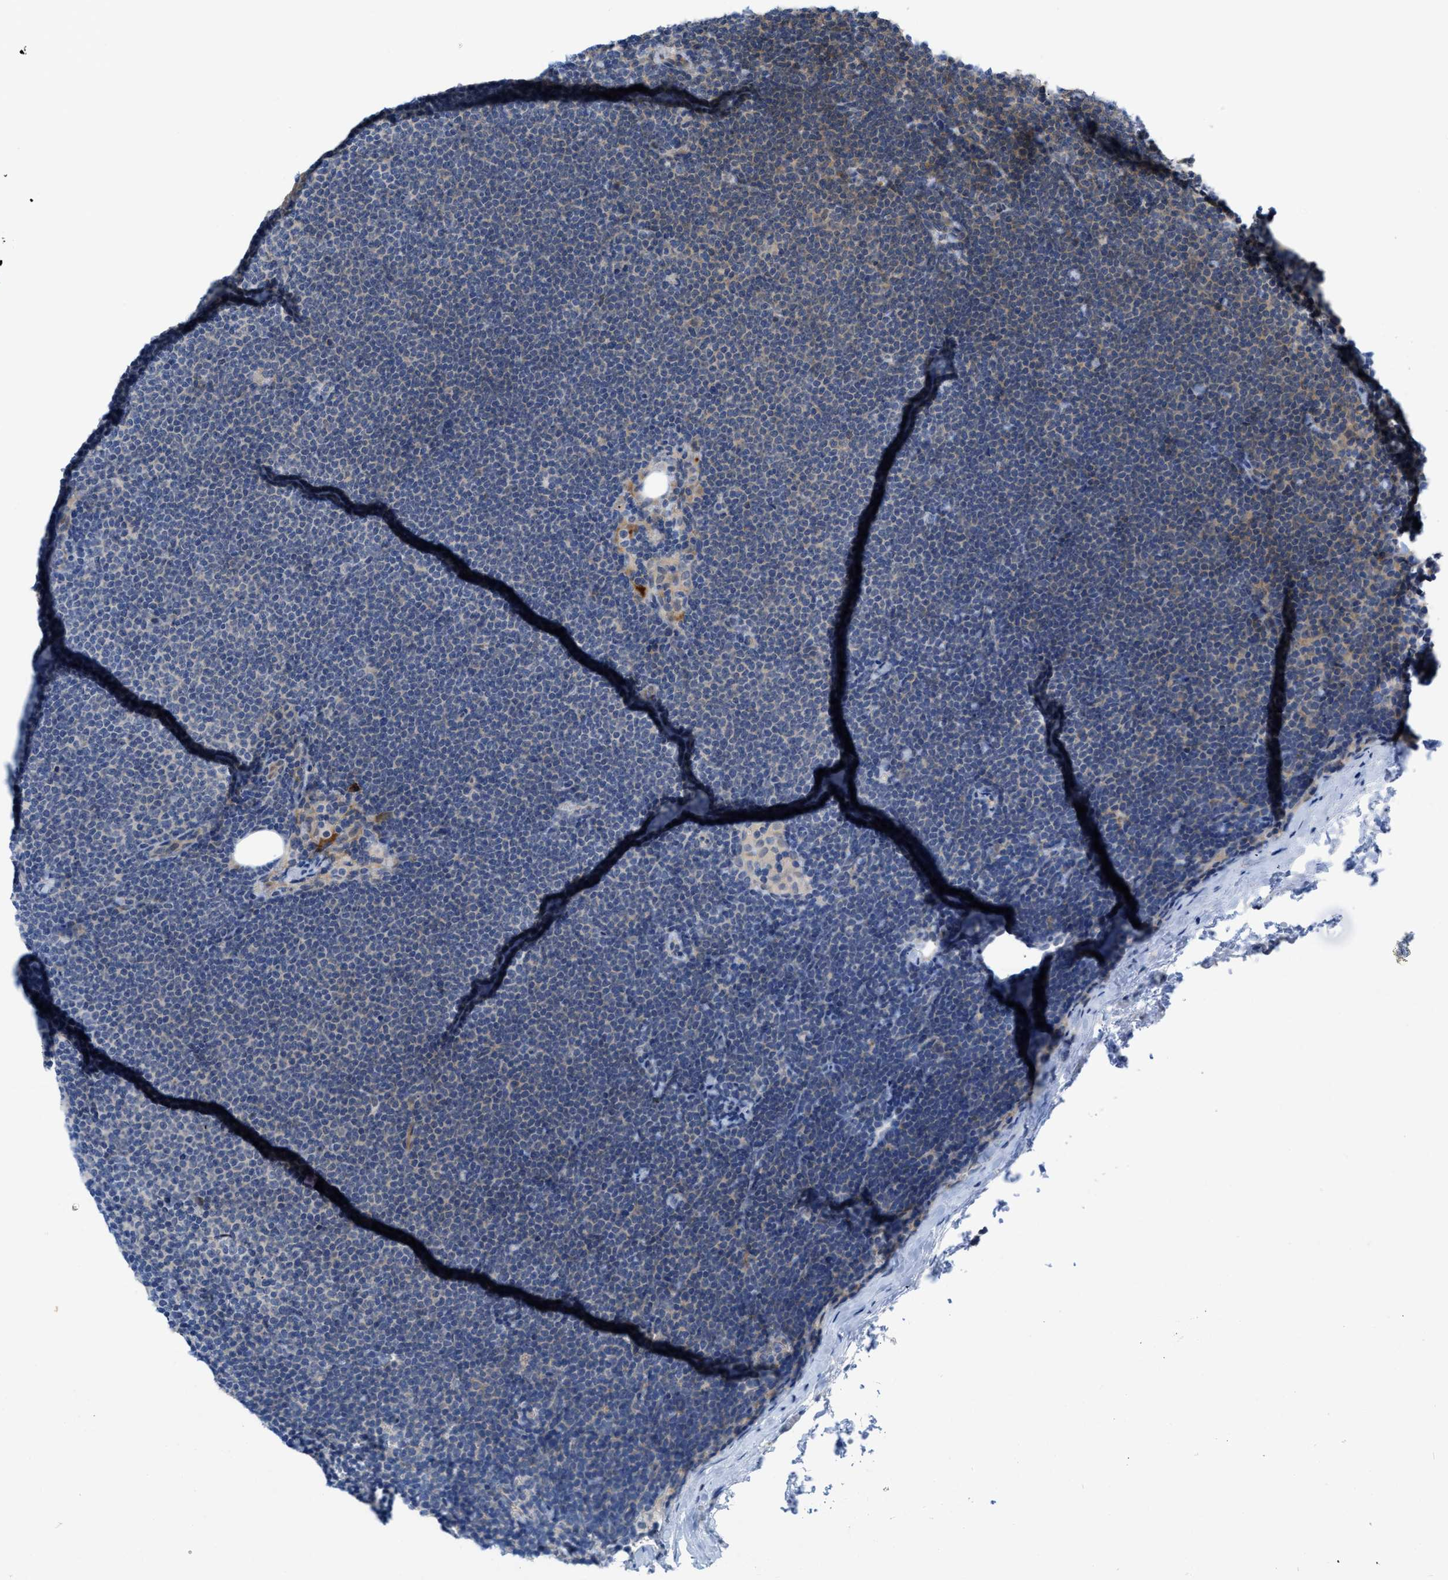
{"staining": {"intensity": "negative", "quantity": "none", "location": "none"}, "tissue": "lymphoma", "cell_type": "Tumor cells", "image_type": "cancer", "snomed": [{"axis": "morphology", "description": "Malignant lymphoma, non-Hodgkin's type, Low grade"}, {"axis": "topography", "description": "Lymph node"}], "caption": "Immunohistochemistry of lymphoma shows no expression in tumor cells.", "gene": "IL17RE", "patient": {"sex": "female", "age": 53}}